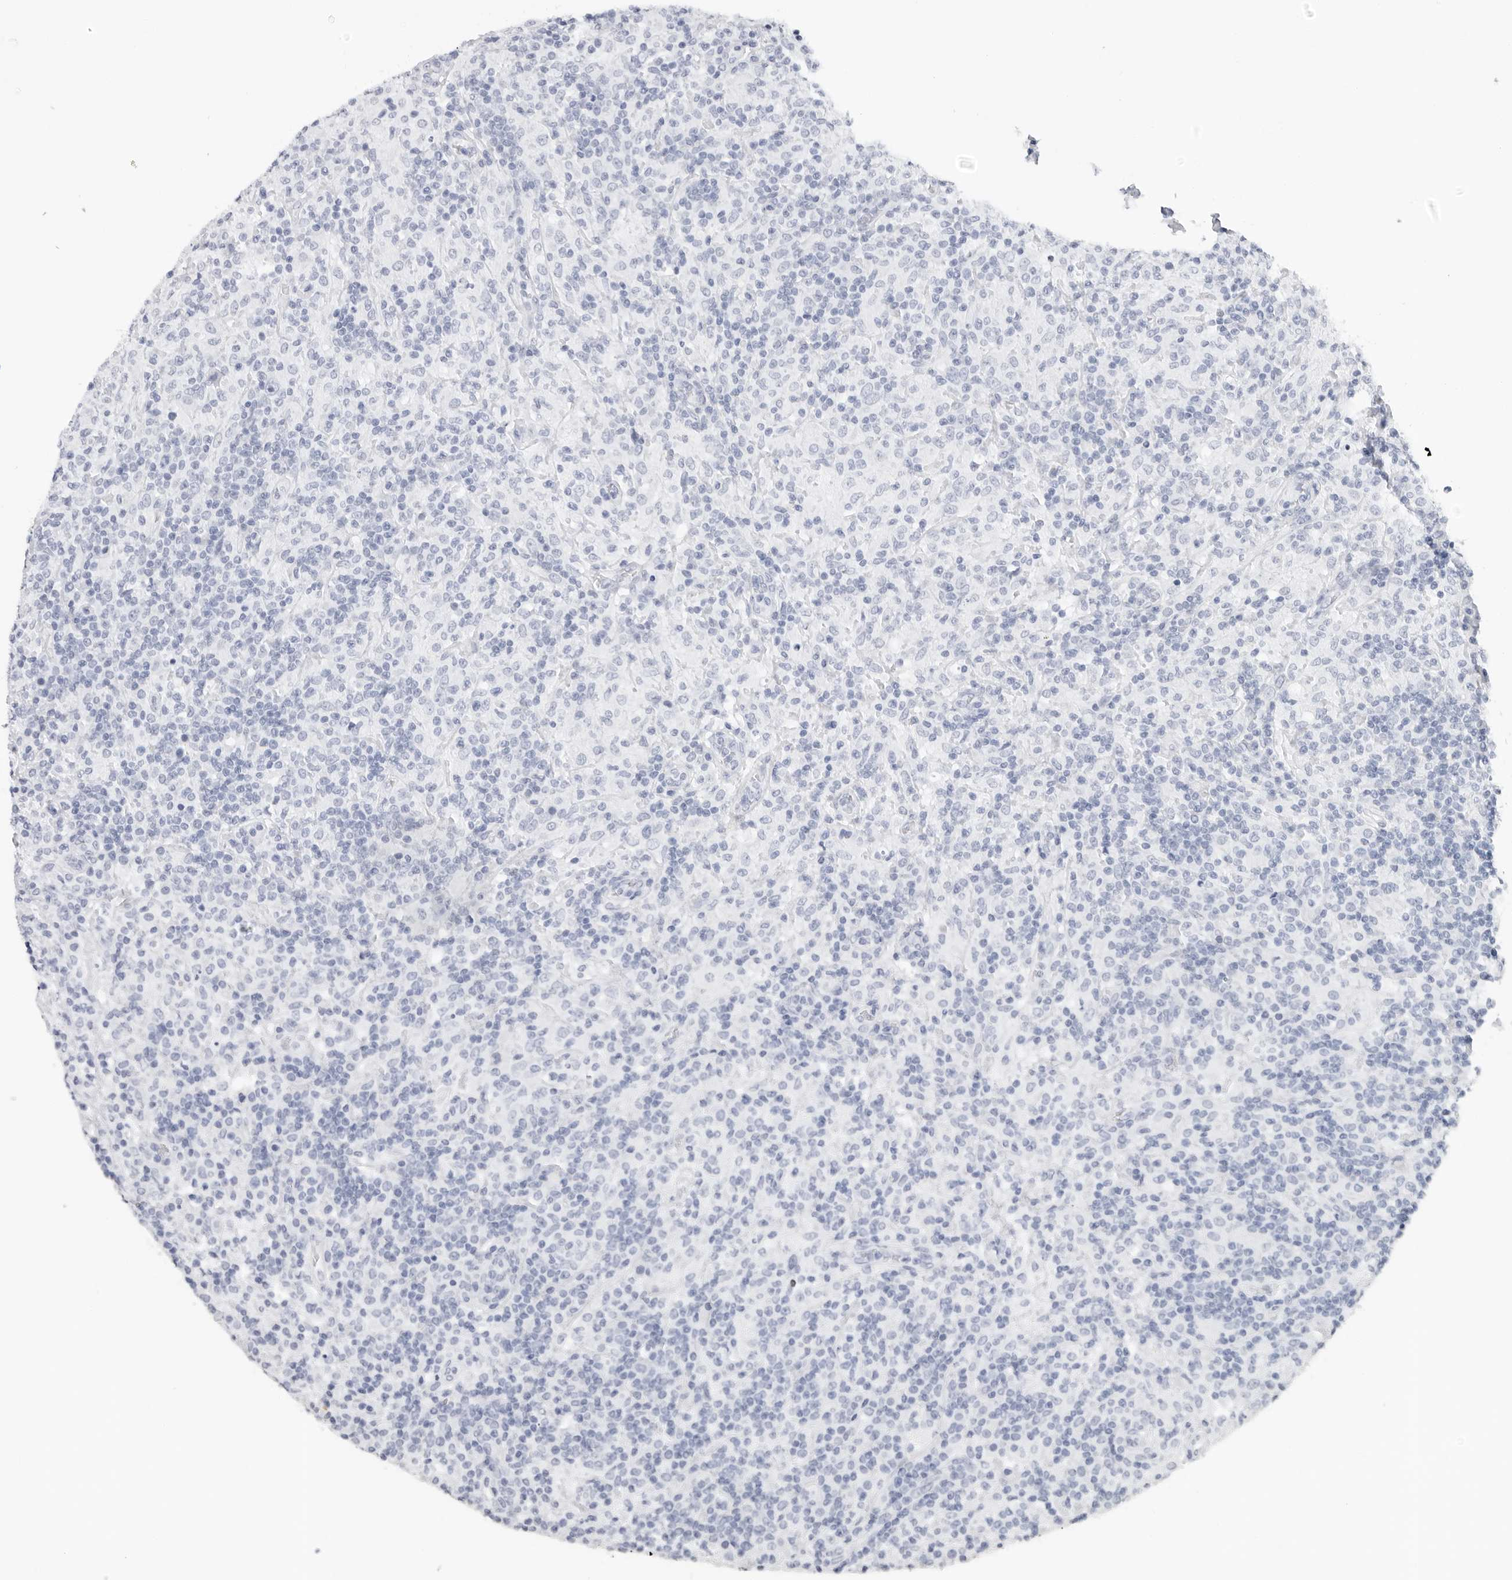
{"staining": {"intensity": "negative", "quantity": "none", "location": "none"}, "tissue": "lymphoma", "cell_type": "Tumor cells", "image_type": "cancer", "snomed": [{"axis": "morphology", "description": "Hodgkin's disease, NOS"}, {"axis": "topography", "description": "Lymph node"}], "caption": "Hodgkin's disease stained for a protein using IHC exhibits no expression tumor cells.", "gene": "AGMAT", "patient": {"sex": "male", "age": 70}}